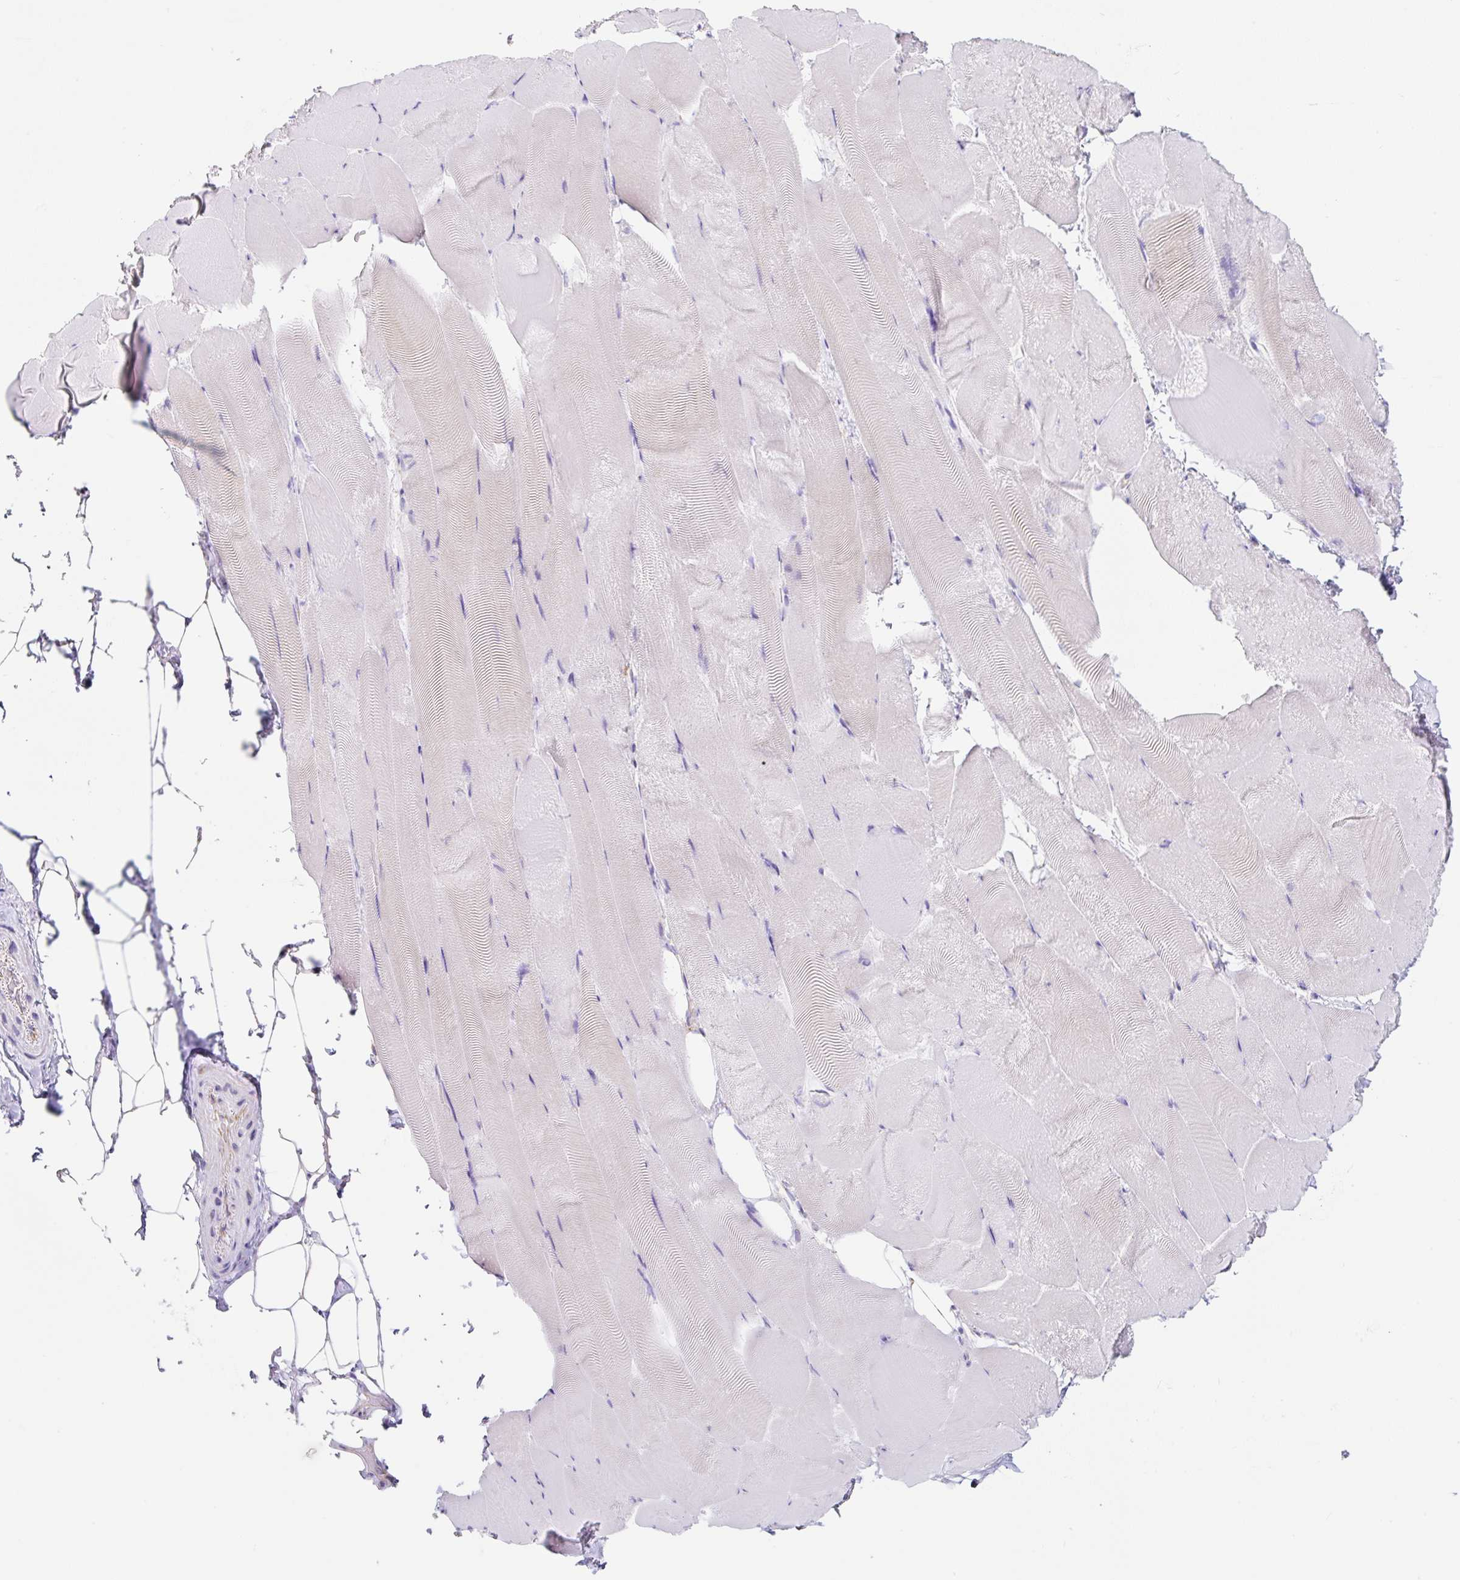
{"staining": {"intensity": "negative", "quantity": "none", "location": "none"}, "tissue": "skeletal muscle", "cell_type": "Myocytes", "image_type": "normal", "snomed": [{"axis": "morphology", "description": "Normal tissue, NOS"}, {"axis": "topography", "description": "Skeletal muscle"}], "caption": "Immunohistochemical staining of unremarkable skeletal muscle demonstrates no significant positivity in myocytes. (Immunohistochemistry (ihc), brightfield microscopy, high magnification).", "gene": "DKK4", "patient": {"sex": "female", "age": 64}}